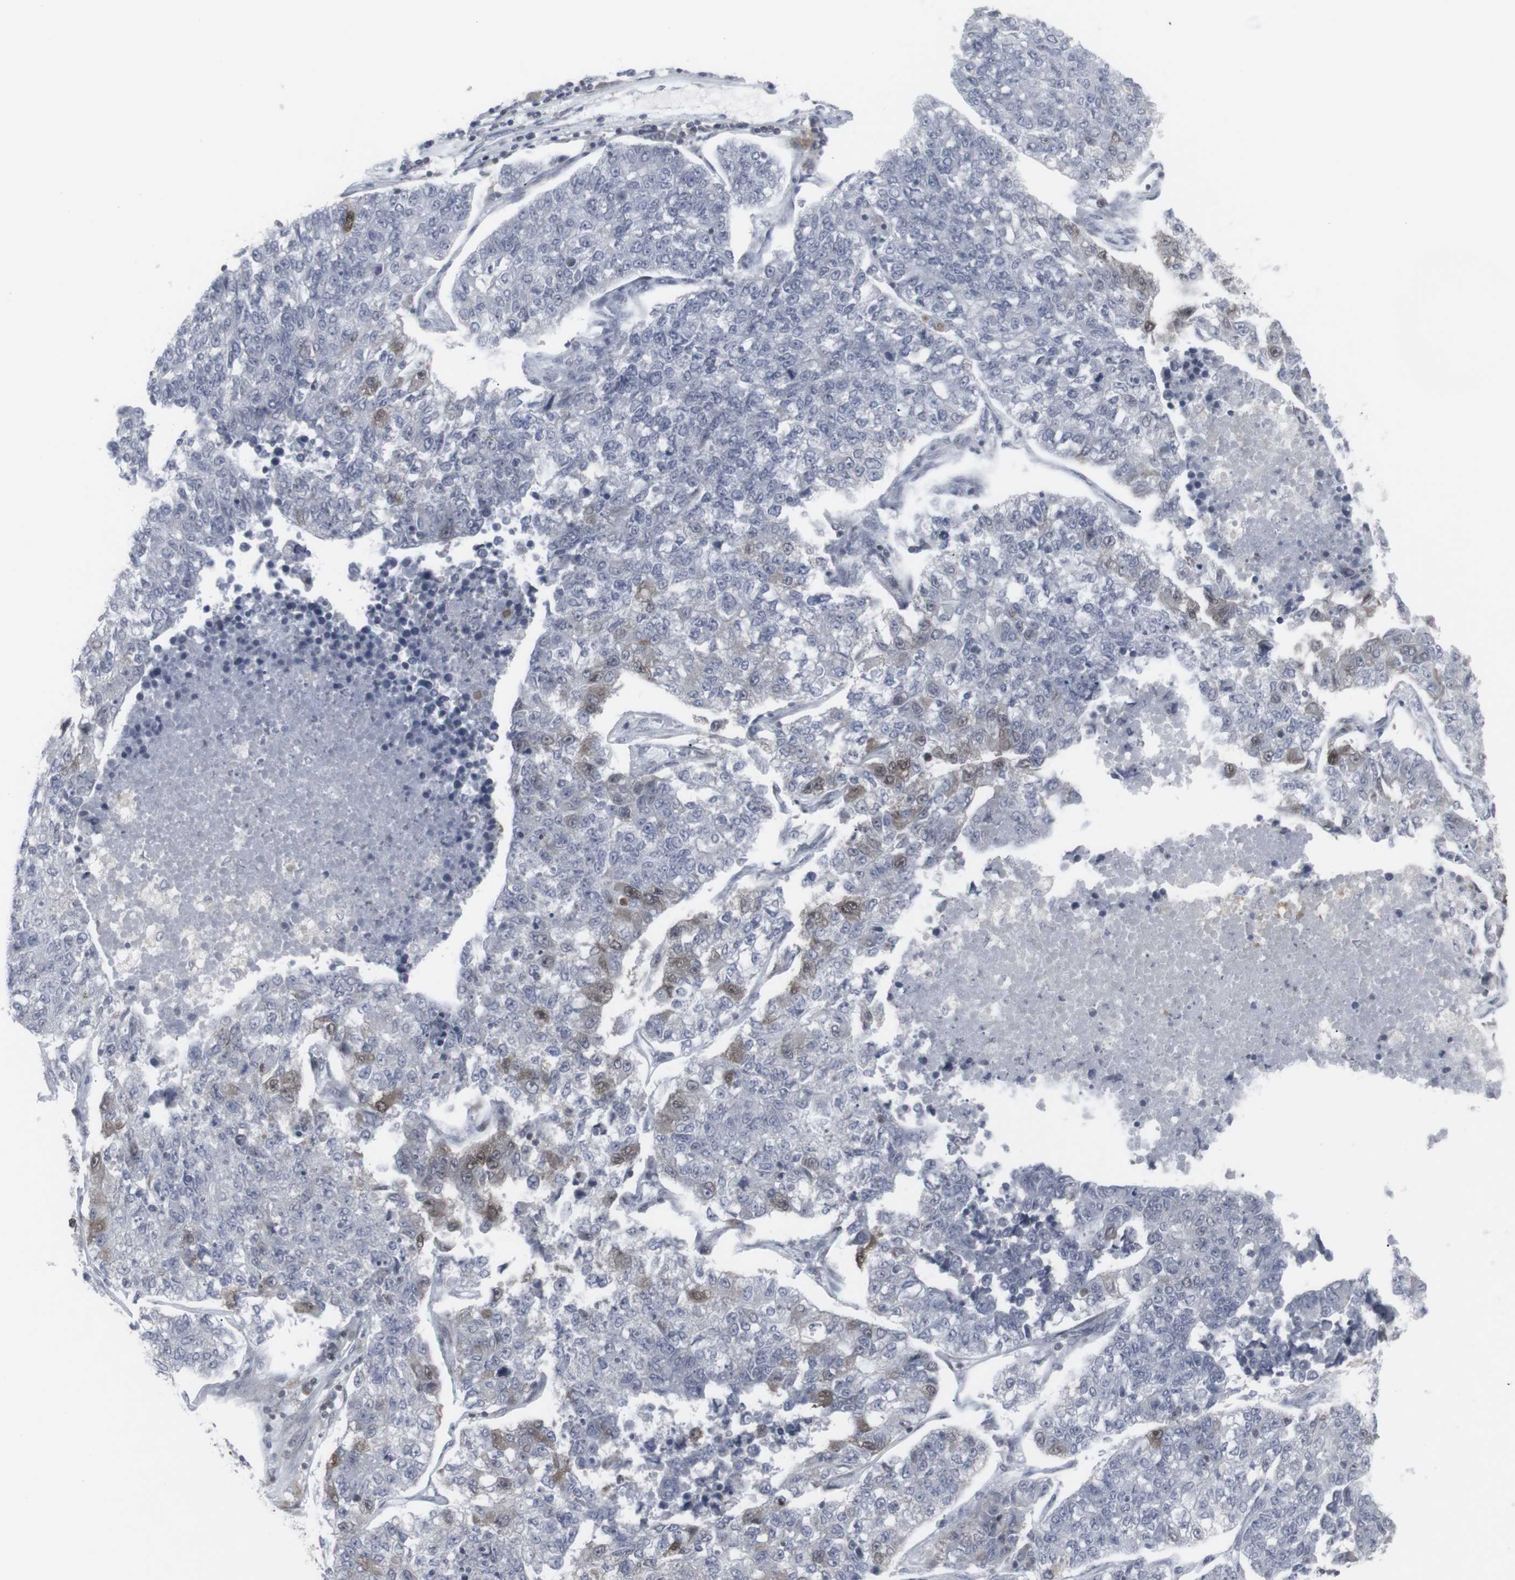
{"staining": {"intensity": "moderate", "quantity": "<25%", "location": "cytoplasmic/membranous,nuclear"}, "tissue": "lung cancer", "cell_type": "Tumor cells", "image_type": "cancer", "snomed": [{"axis": "morphology", "description": "Adenocarcinoma, NOS"}, {"axis": "topography", "description": "Lung"}], "caption": "Lung adenocarcinoma stained with a protein marker shows moderate staining in tumor cells.", "gene": "APOBEC2", "patient": {"sex": "male", "age": 49}}